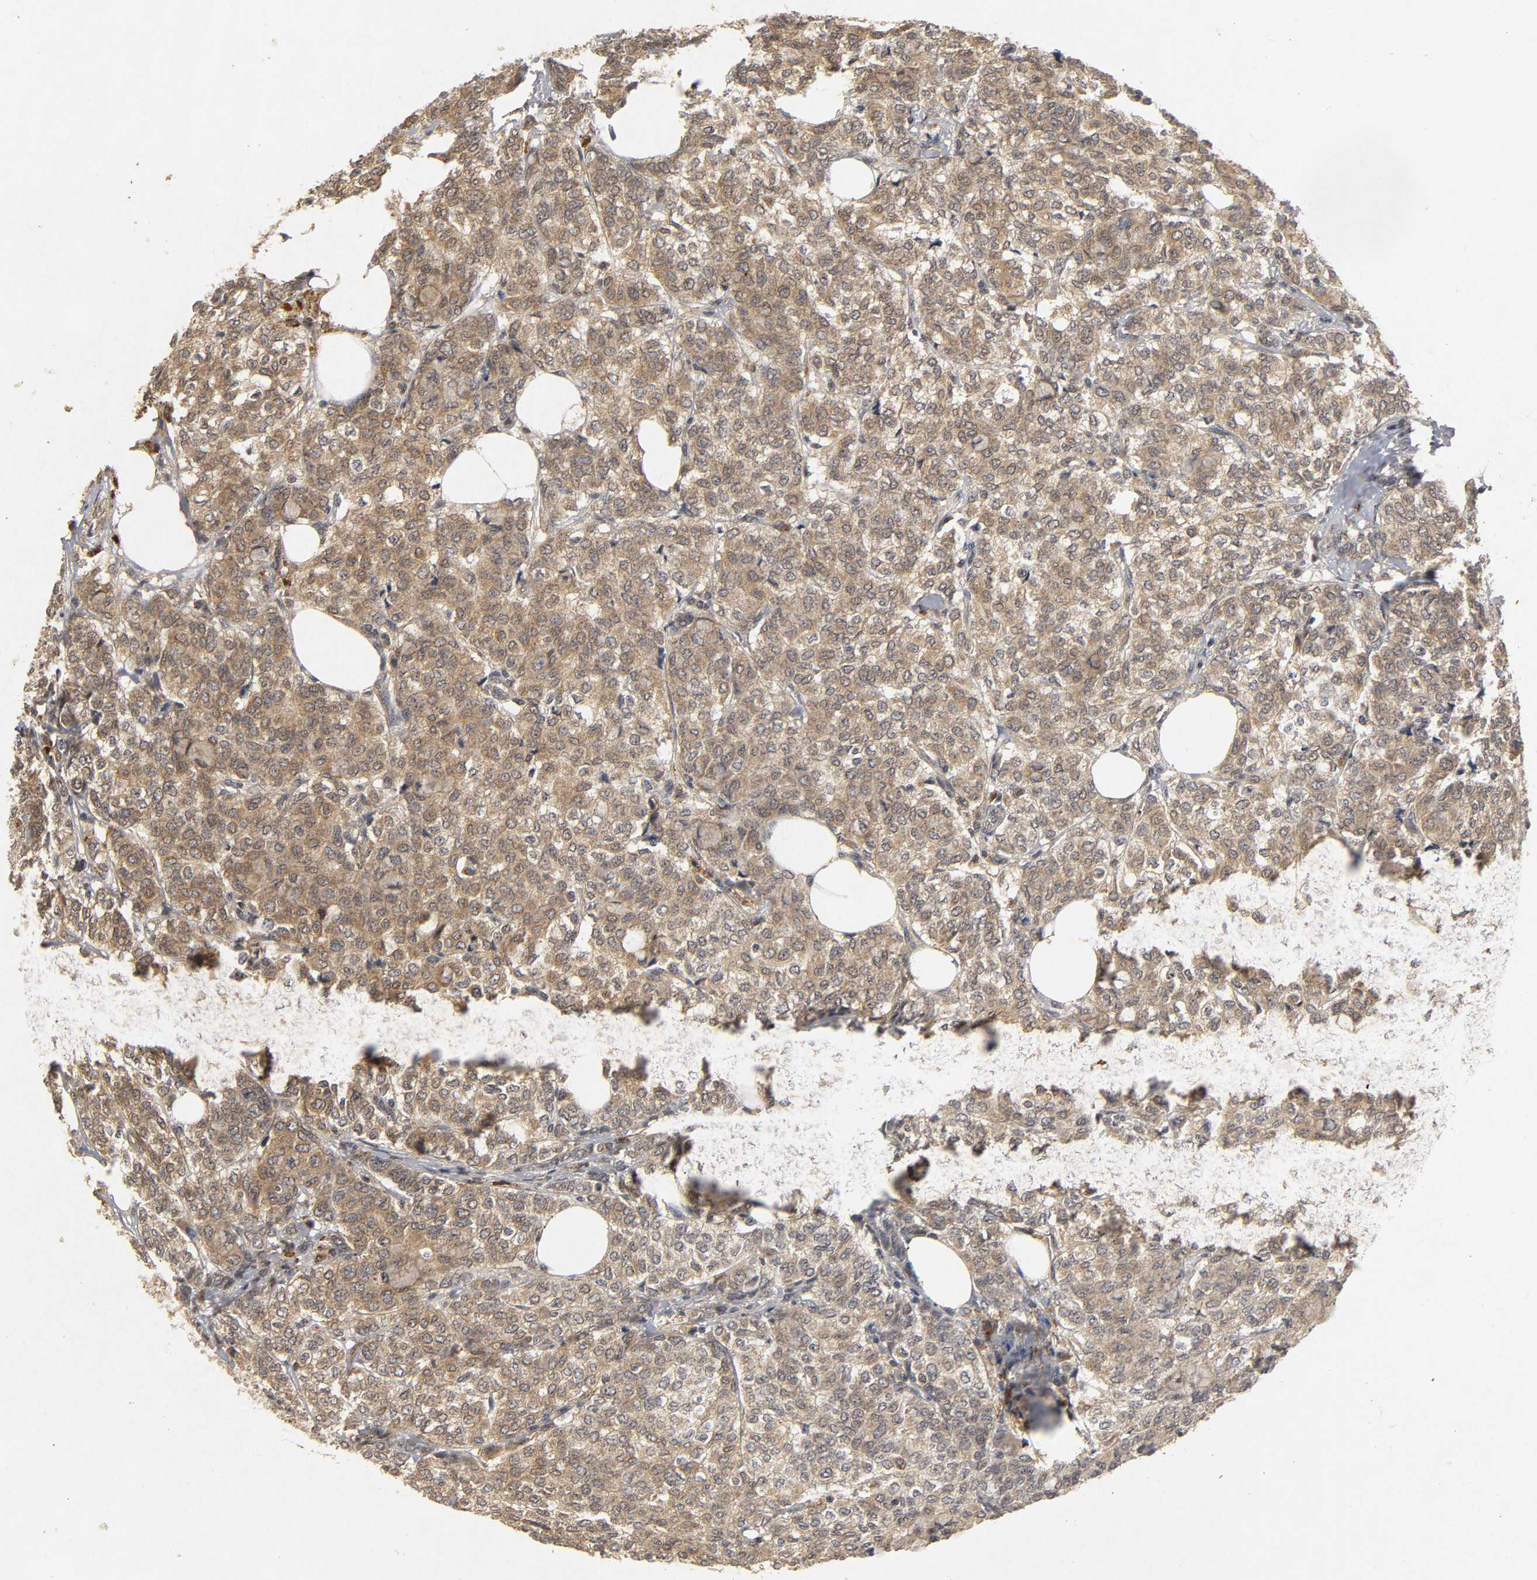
{"staining": {"intensity": "weak", "quantity": "25%-75%", "location": "cytoplasmic/membranous"}, "tissue": "breast cancer", "cell_type": "Tumor cells", "image_type": "cancer", "snomed": [{"axis": "morphology", "description": "Lobular carcinoma"}, {"axis": "topography", "description": "Breast"}], "caption": "Tumor cells exhibit low levels of weak cytoplasmic/membranous positivity in about 25%-75% of cells in human breast cancer.", "gene": "TRAF6", "patient": {"sex": "female", "age": 60}}